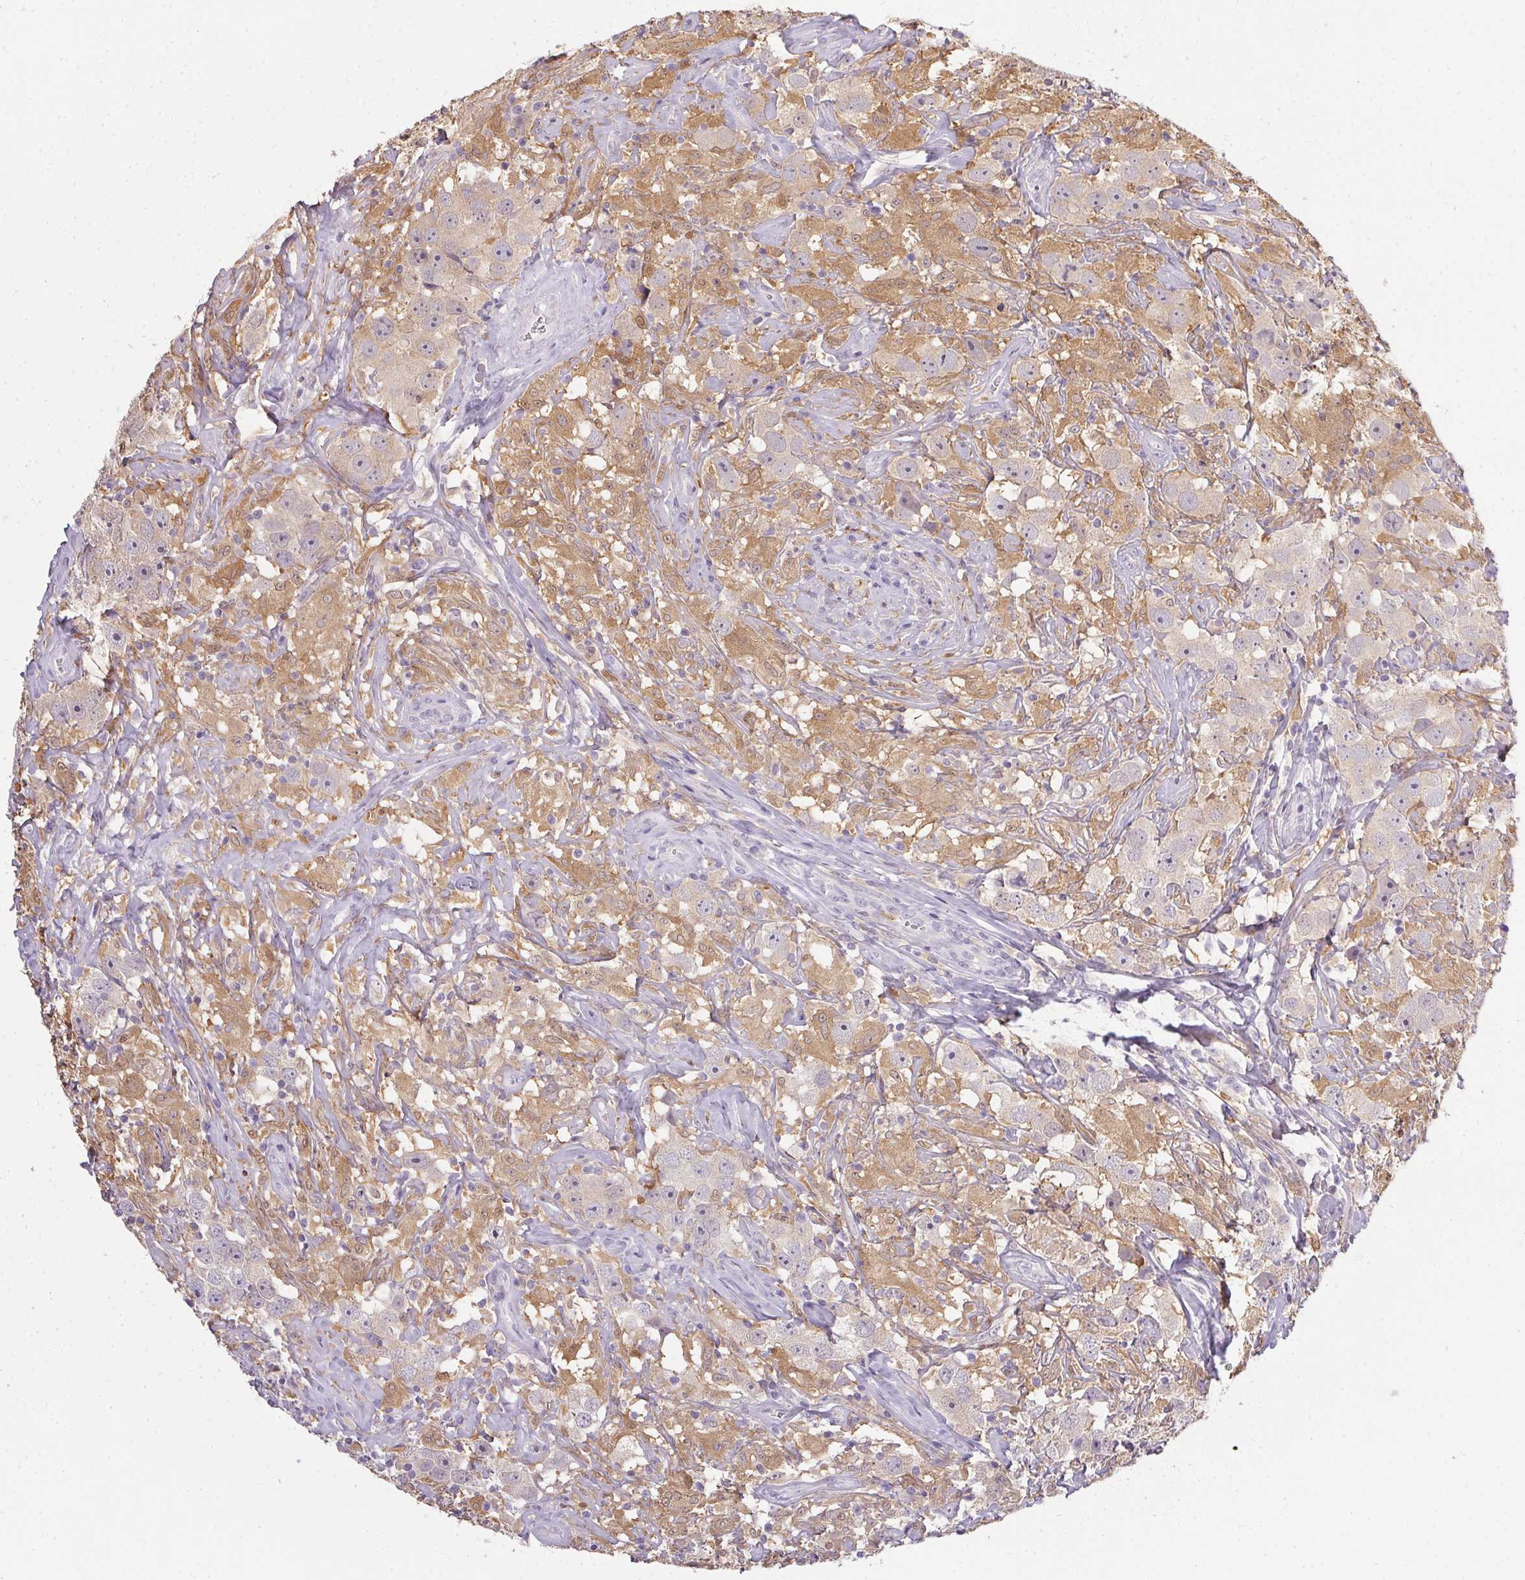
{"staining": {"intensity": "weak", "quantity": "<25%", "location": "cytoplasmic/membranous"}, "tissue": "testis cancer", "cell_type": "Tumor cells", "image_type": "cancer", "snomed": [{"axis": "morphology", "description": "Seminoma, NOS"}, {"axis": "topography", "description": "Testis"}], "caption": "A high-resolution photomicrograph shows immunohistochemistry (IHC) staining of testis cancer, which displays no significant expression in tumor cells.", "gene": "DNAJC5G", "patient": {"sex": "male", "age": 49}}